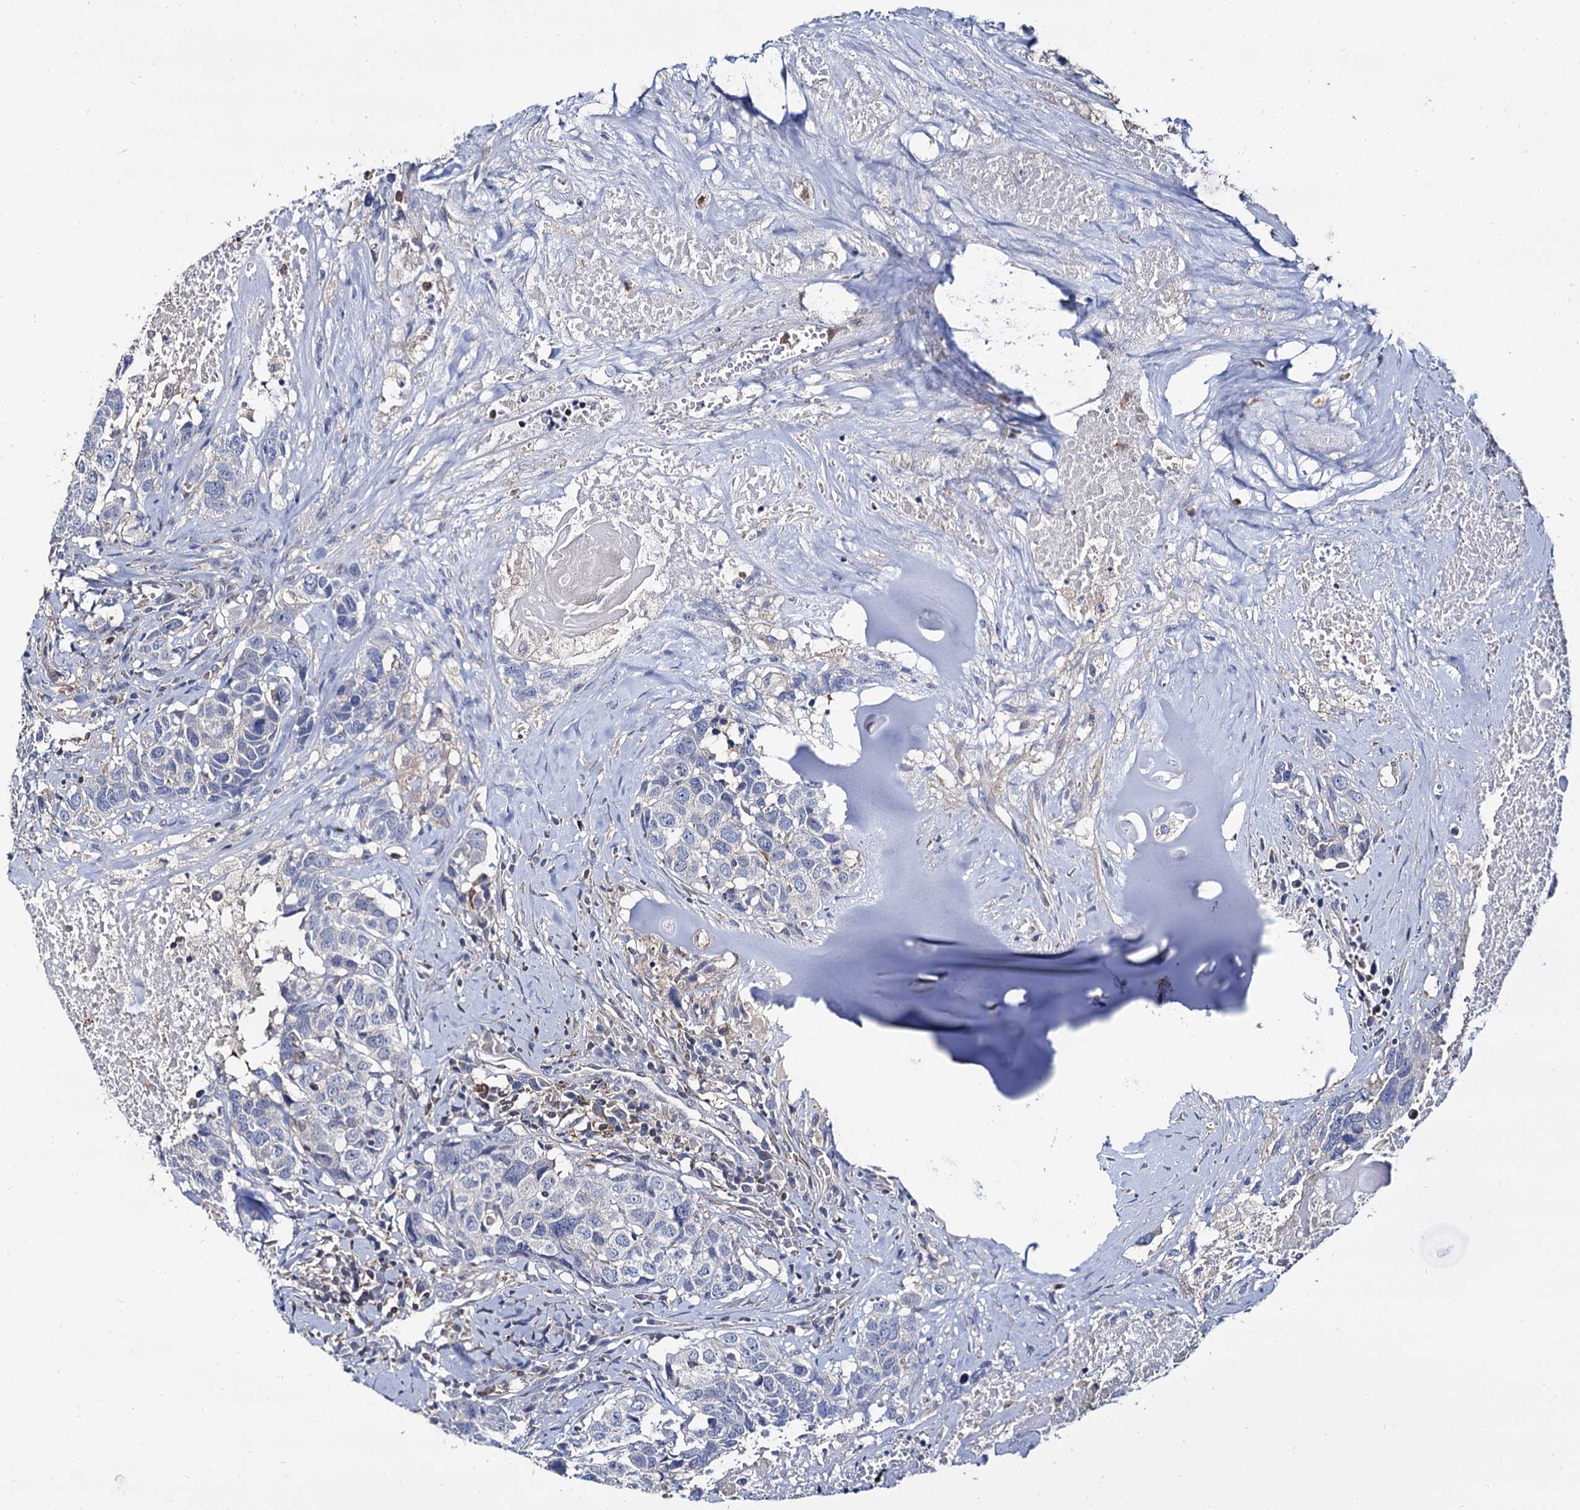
{"staining": {"intensity": "negative", "quantity": "none", "location": "none"}, "tissue": "head and neck cancer", "cell_type": "Tumor cells", "image_type": "cancer", "snomed": [{"axis": "morphology", "description": "Squamous cell carcinoma, NOS"}, {"axis": "topography", "description": "Head-Neck"}], "caption": "IHC image of human head and neck cancer (squamous cell carcinoma) stained for a protein (brown), which shows no positivity in tumor cells.", "gene": "ANKRD13A", "patient": {"sex": "male", "age": 66}}